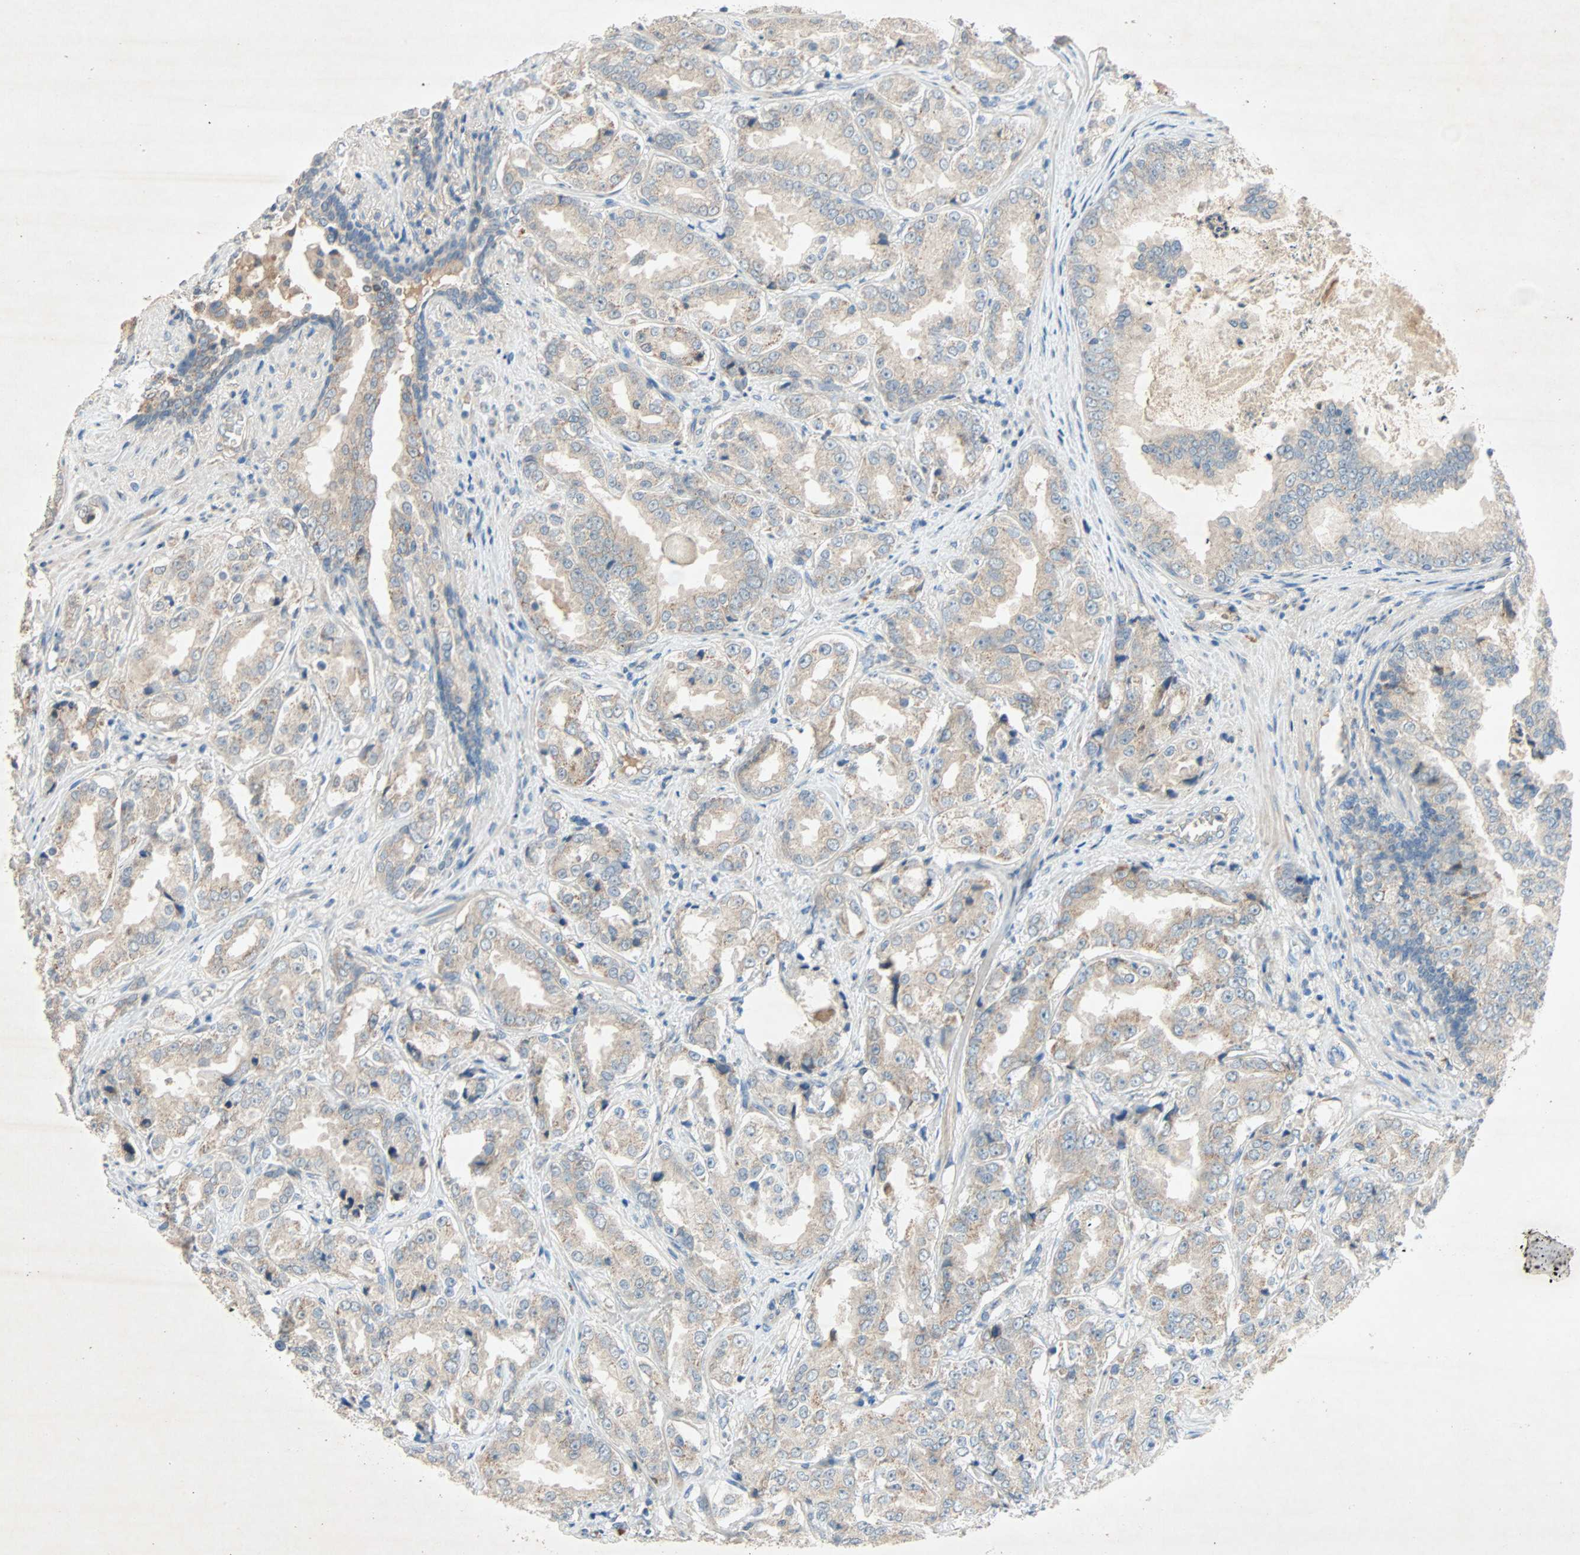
{"staining": {"intensity": "weak", "quantity": ">75%", "location": "cytoplasmic/membranous"}, "tissue": "prostate cancer", "cell_type": "Tumor cells", "image_type": "cancer", "snomed": [{"axis": "morphology", "description": "Adenocarcinoma, High grade"}, {"axis": "topography", "description": "Prostate"}], "caption": "Human prostate high-grade adenocarcinoma stained with a protein marker shows weak staining in tumor cells.", "gene": "XYLT1", "patient": {"sex": "male", "age": 73}}